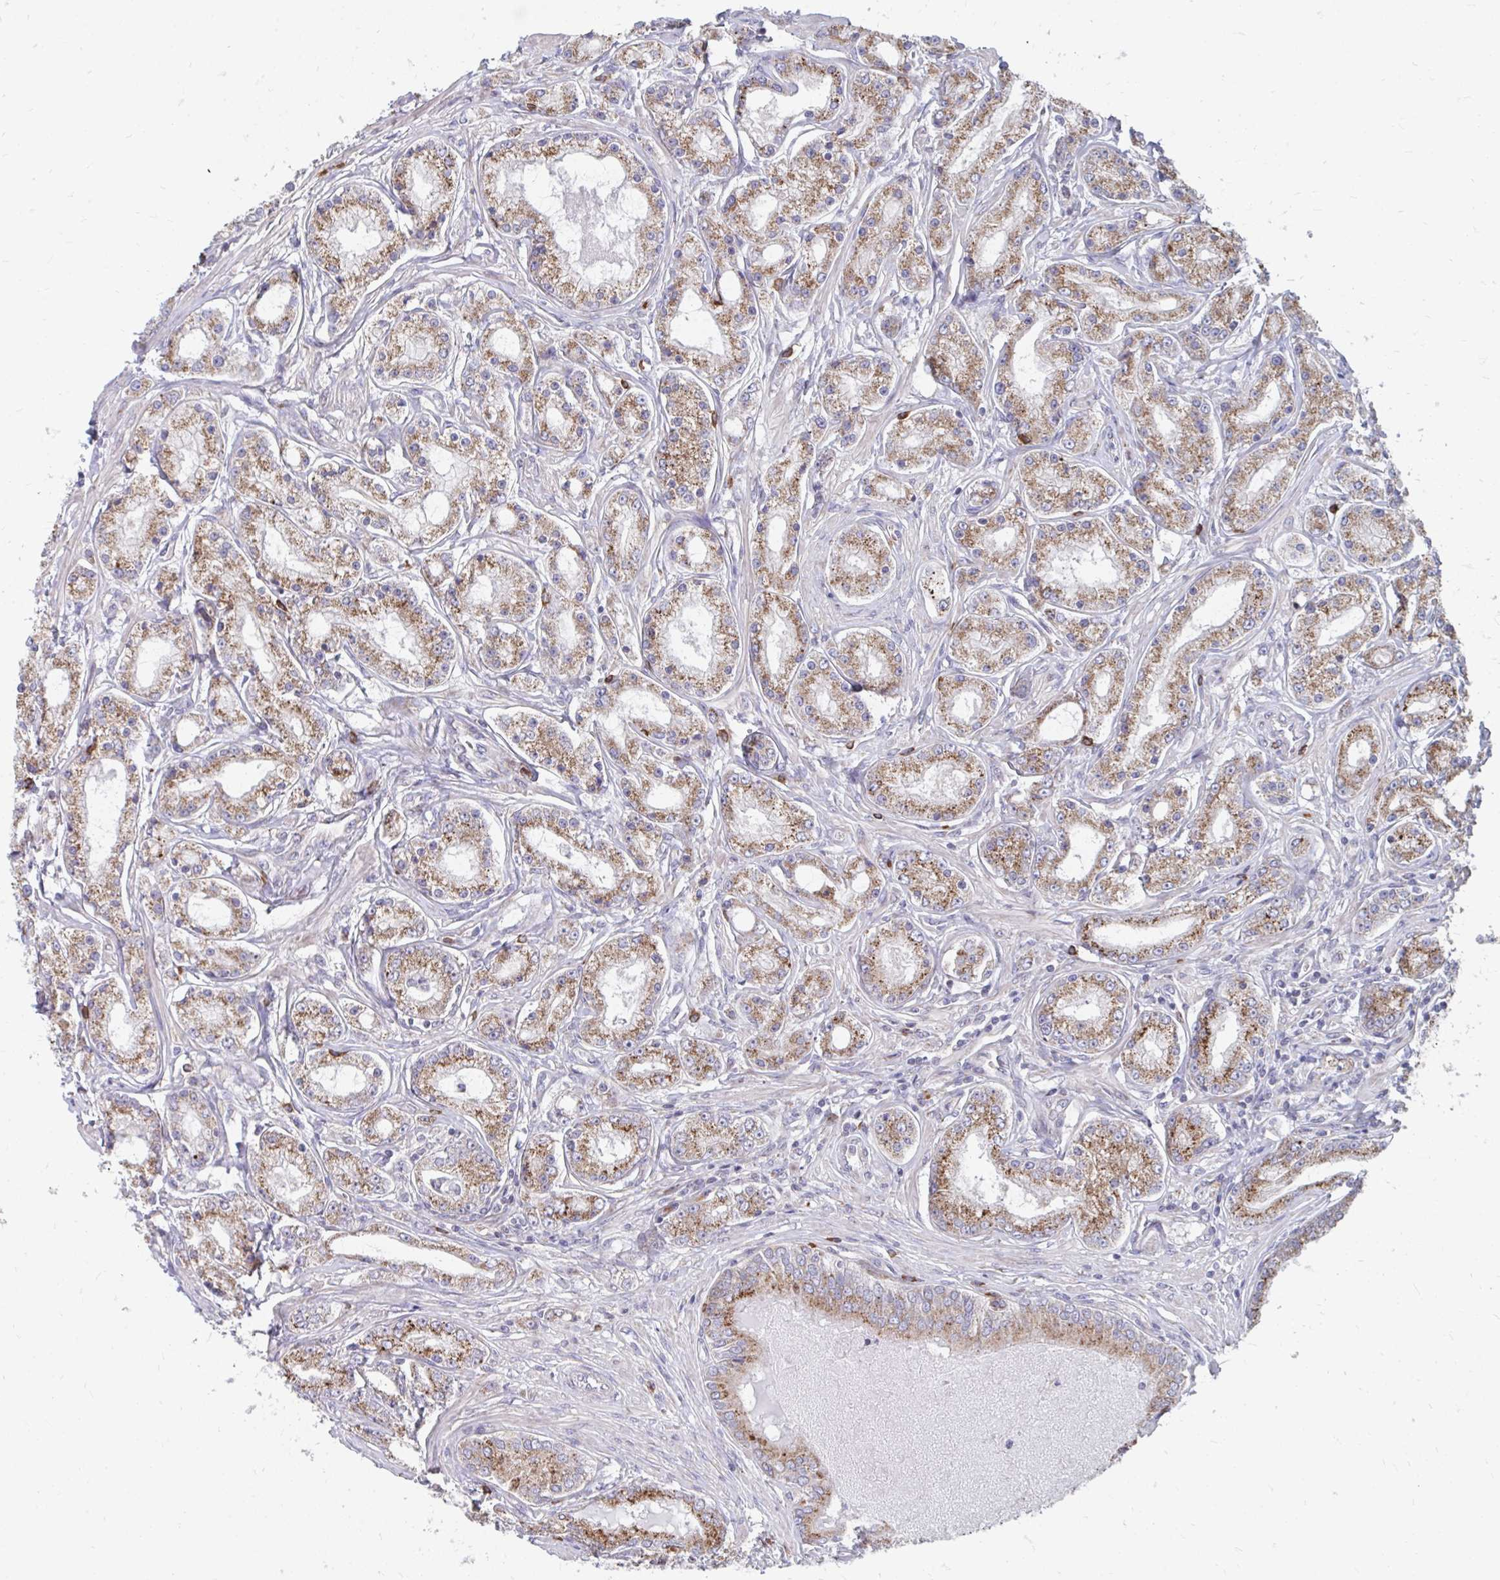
{"staining": {"intensity": "moderate", "quantity": ">75%", "location": "cytoplasmic/membranous"}, "tissue": "prostate cancer", "cell_type": "Tumor cells", "image_type": "cancer", "snomed": [{"axis": "morphology", "description": "Adenocarcinoma, High grade"}, {"axis": "topography", "description": "Prostate"}], "caption": "High-grade adenocarcinoma (prostate) stained with DAB (3,3'-diaminobenzidine) immunohistochemistry displays medium levels of moderate cytoplasmic/membranous positivity in about >75% of tumor cells.", "gene": "PABIR3", "patient": {"sex": "male", "age": 66}}